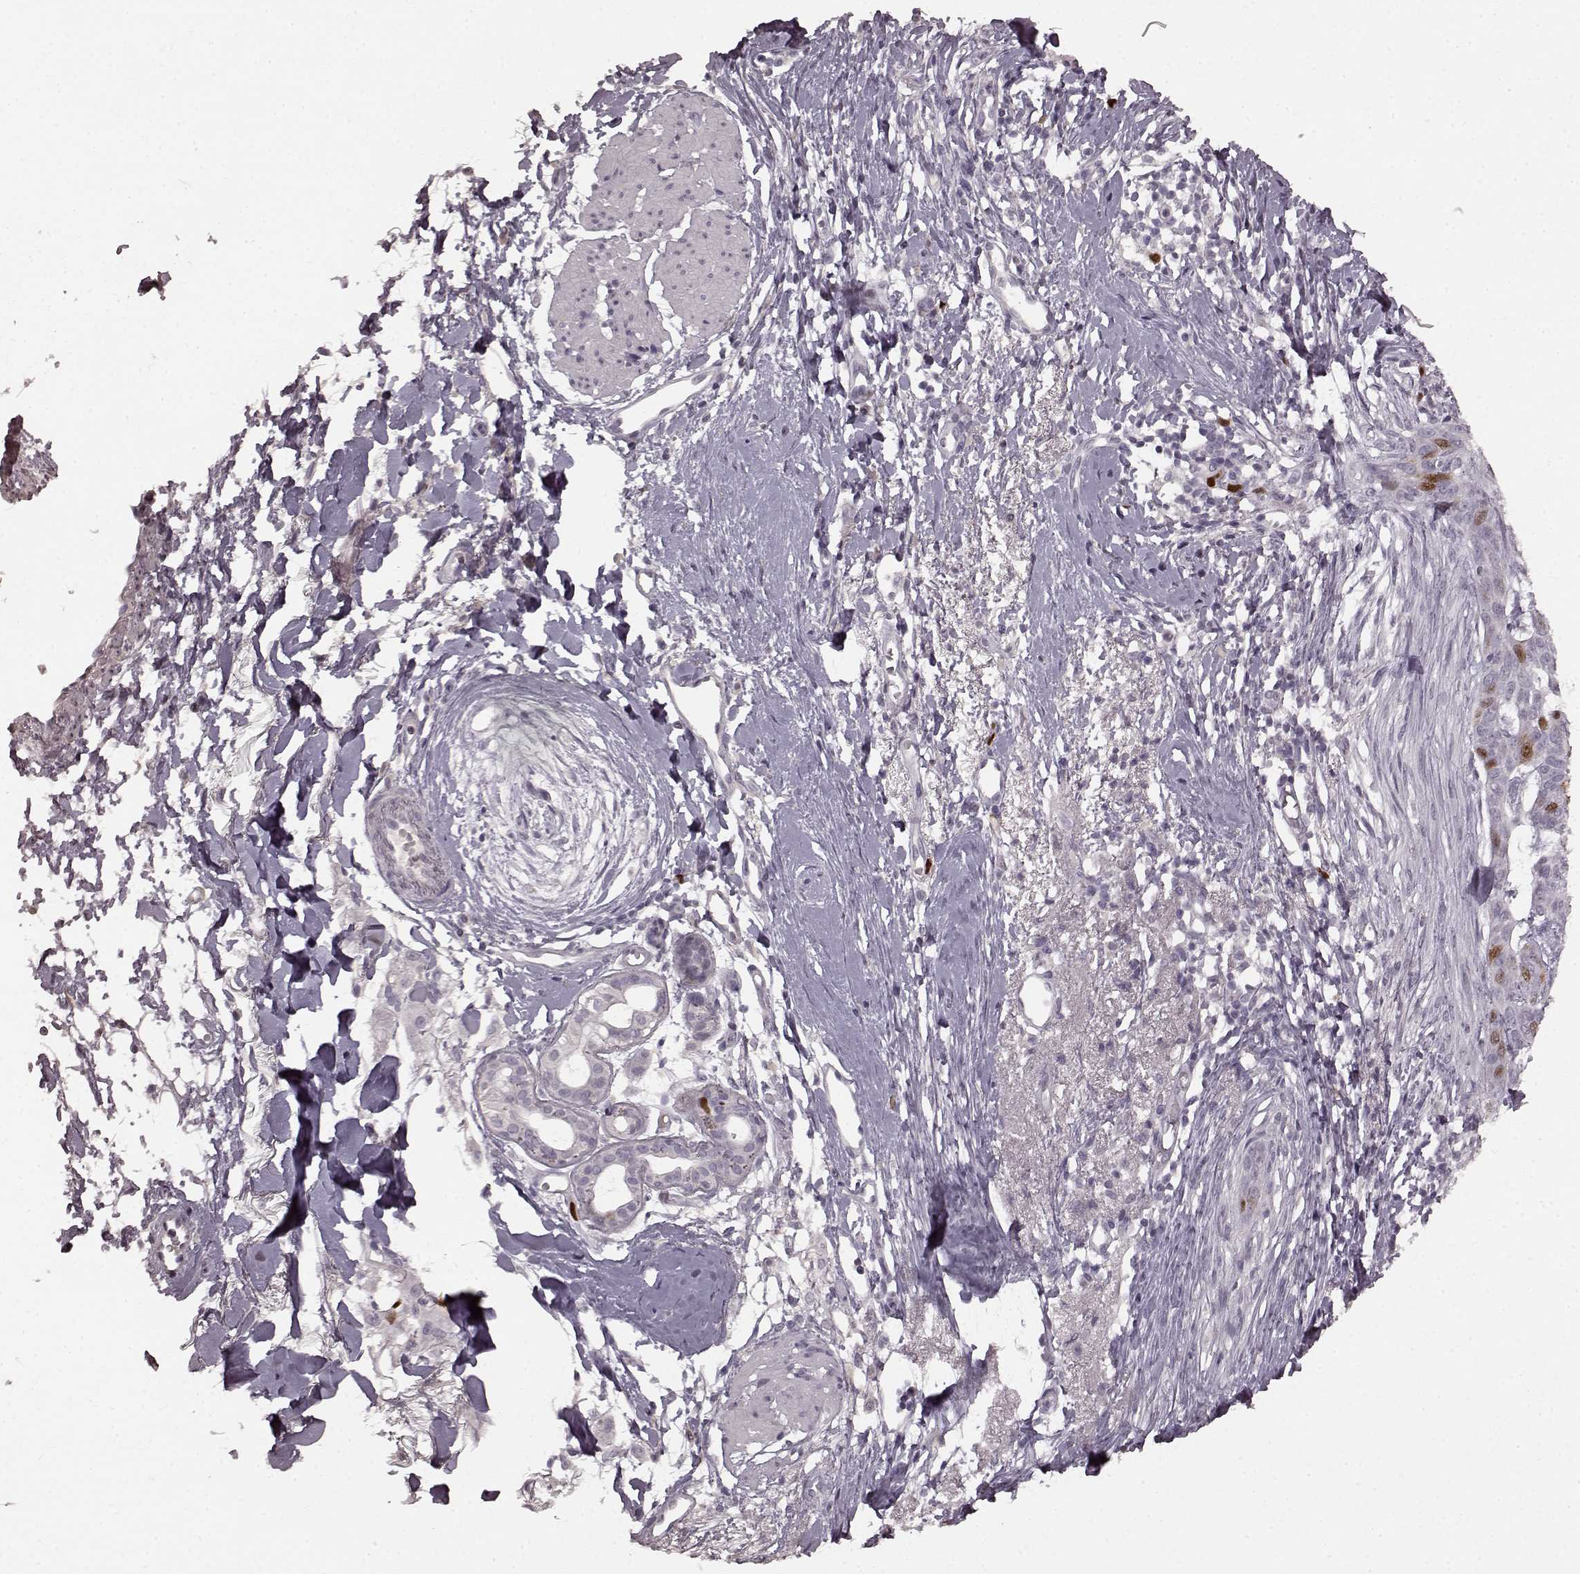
{"staining": {"intensity": "moderate", "quantity": "<25%", "location": "nuclear"}, "tissue": "skin cancer", "cell_type": "Tumor cells", "image_type": "cancer", "snomed": [{"axis": "morphology", "description": "Normal tissue, NOS"}, {"axis": "morphology", "description": "Basal cell carcinoma"}, {"axis": "topography", "description": "Skin"}], "caption": "A micrograph showing moderate nuclear positivity in about <25% of tumor cells in skin cancer, as visualized by brown immunohistochemical staining.", "gene": "CCNA2", "patient": {"sex": "male", "age": 84}}